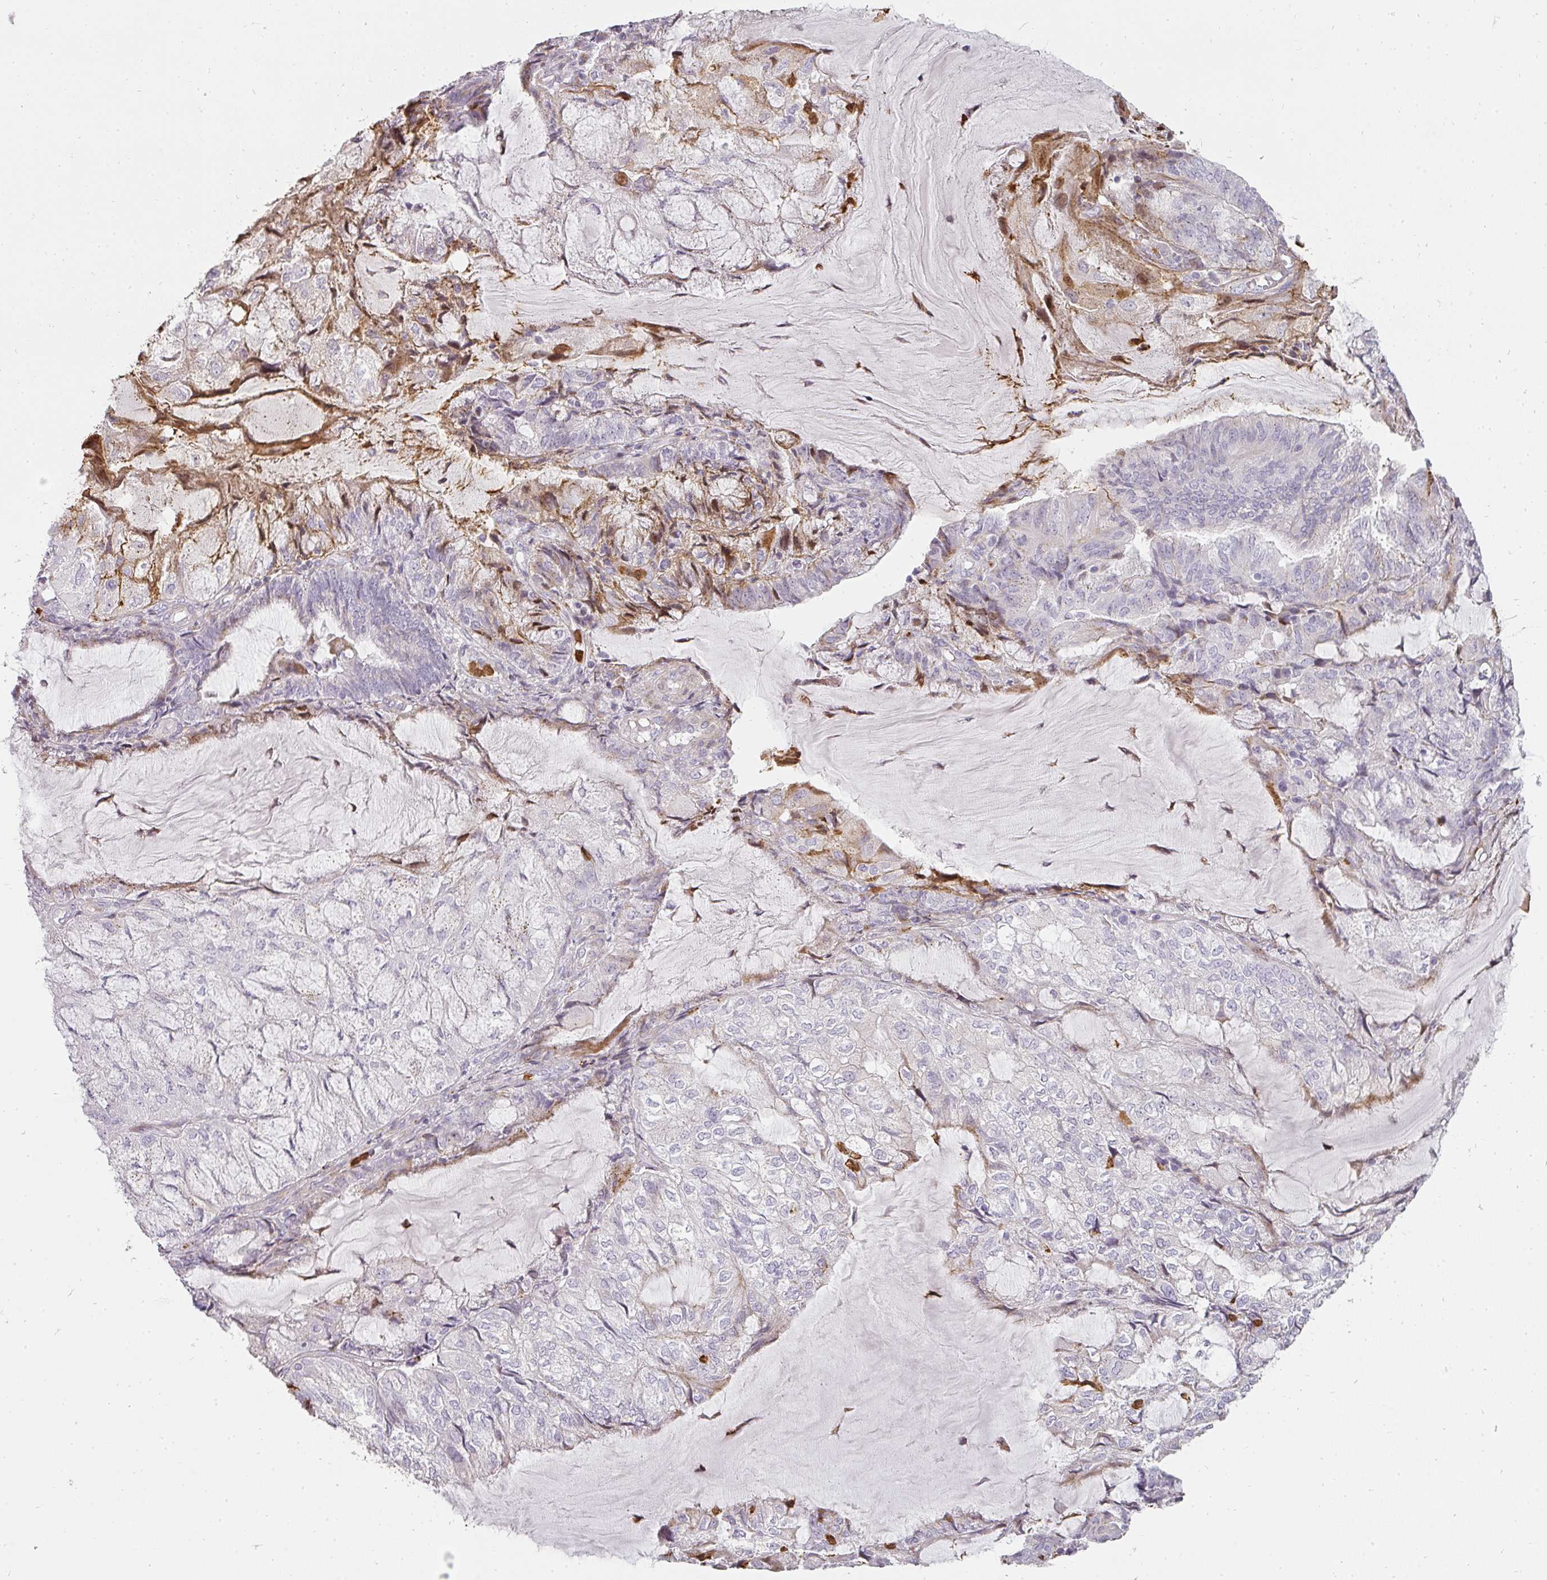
{"staining": {"intensity": "moderate", "quantity": "<25%", "location": "cytoplasmic/membranous"}, "tissue": "endometrial cancer", "cell_type": "Tumor cells", "image_type": "cancer", "snomed": [{"axis": "morphology", "description": "Adenocarcinoma, NOS"}, {"axis": "topography", "description": "Endometrium"}], "caption": "Endometrial cancer stained with immunohistochemistry demonstrates moderate cytoplasmic/membranous staining in approximately <25% of tumor cells.", "gene": "BIK", "patient": {"sex": "female", "age": 81}}